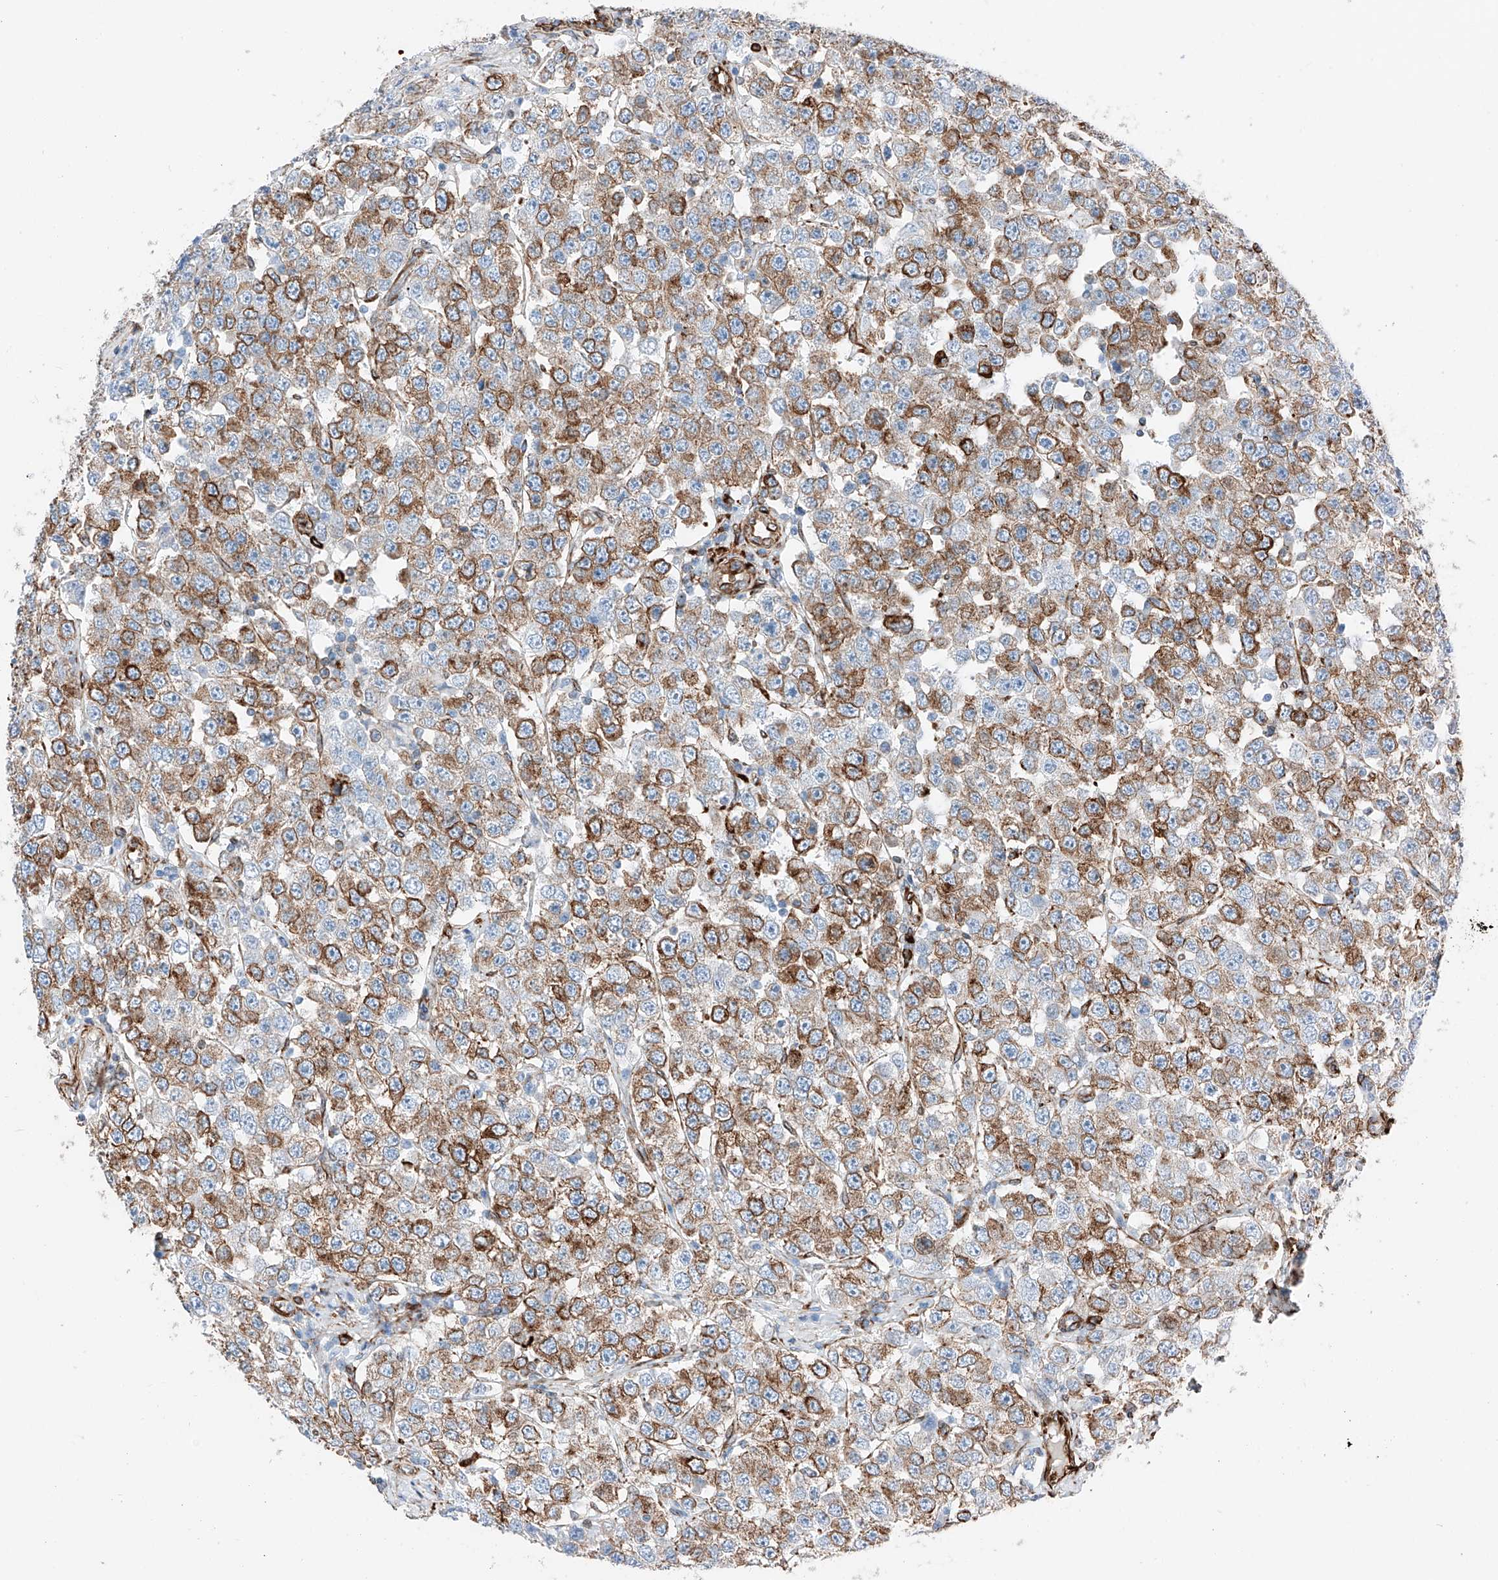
{"staining": {"intensity": "moderate", "quantity": "25%-75%", "location": "cytoplasmic/membranous"}, "tissue": "testis cancer", "cell_type": "Tumor cells", "image_type": "cancer", "snomed": [{"axis": "morphology", "description": "Seminoma, NOS"}, {"axis": "topography", "description": "Testis"}], "caption": "Approximately 25%-75% of tumor cells in human seminoma (testis) display moderate cytoplasmic/membranous protein positivity as visualized by brown immunohistochemical staining.", "gene": "ZNF804A", "patient": {"sex": "male", "age": 28}}